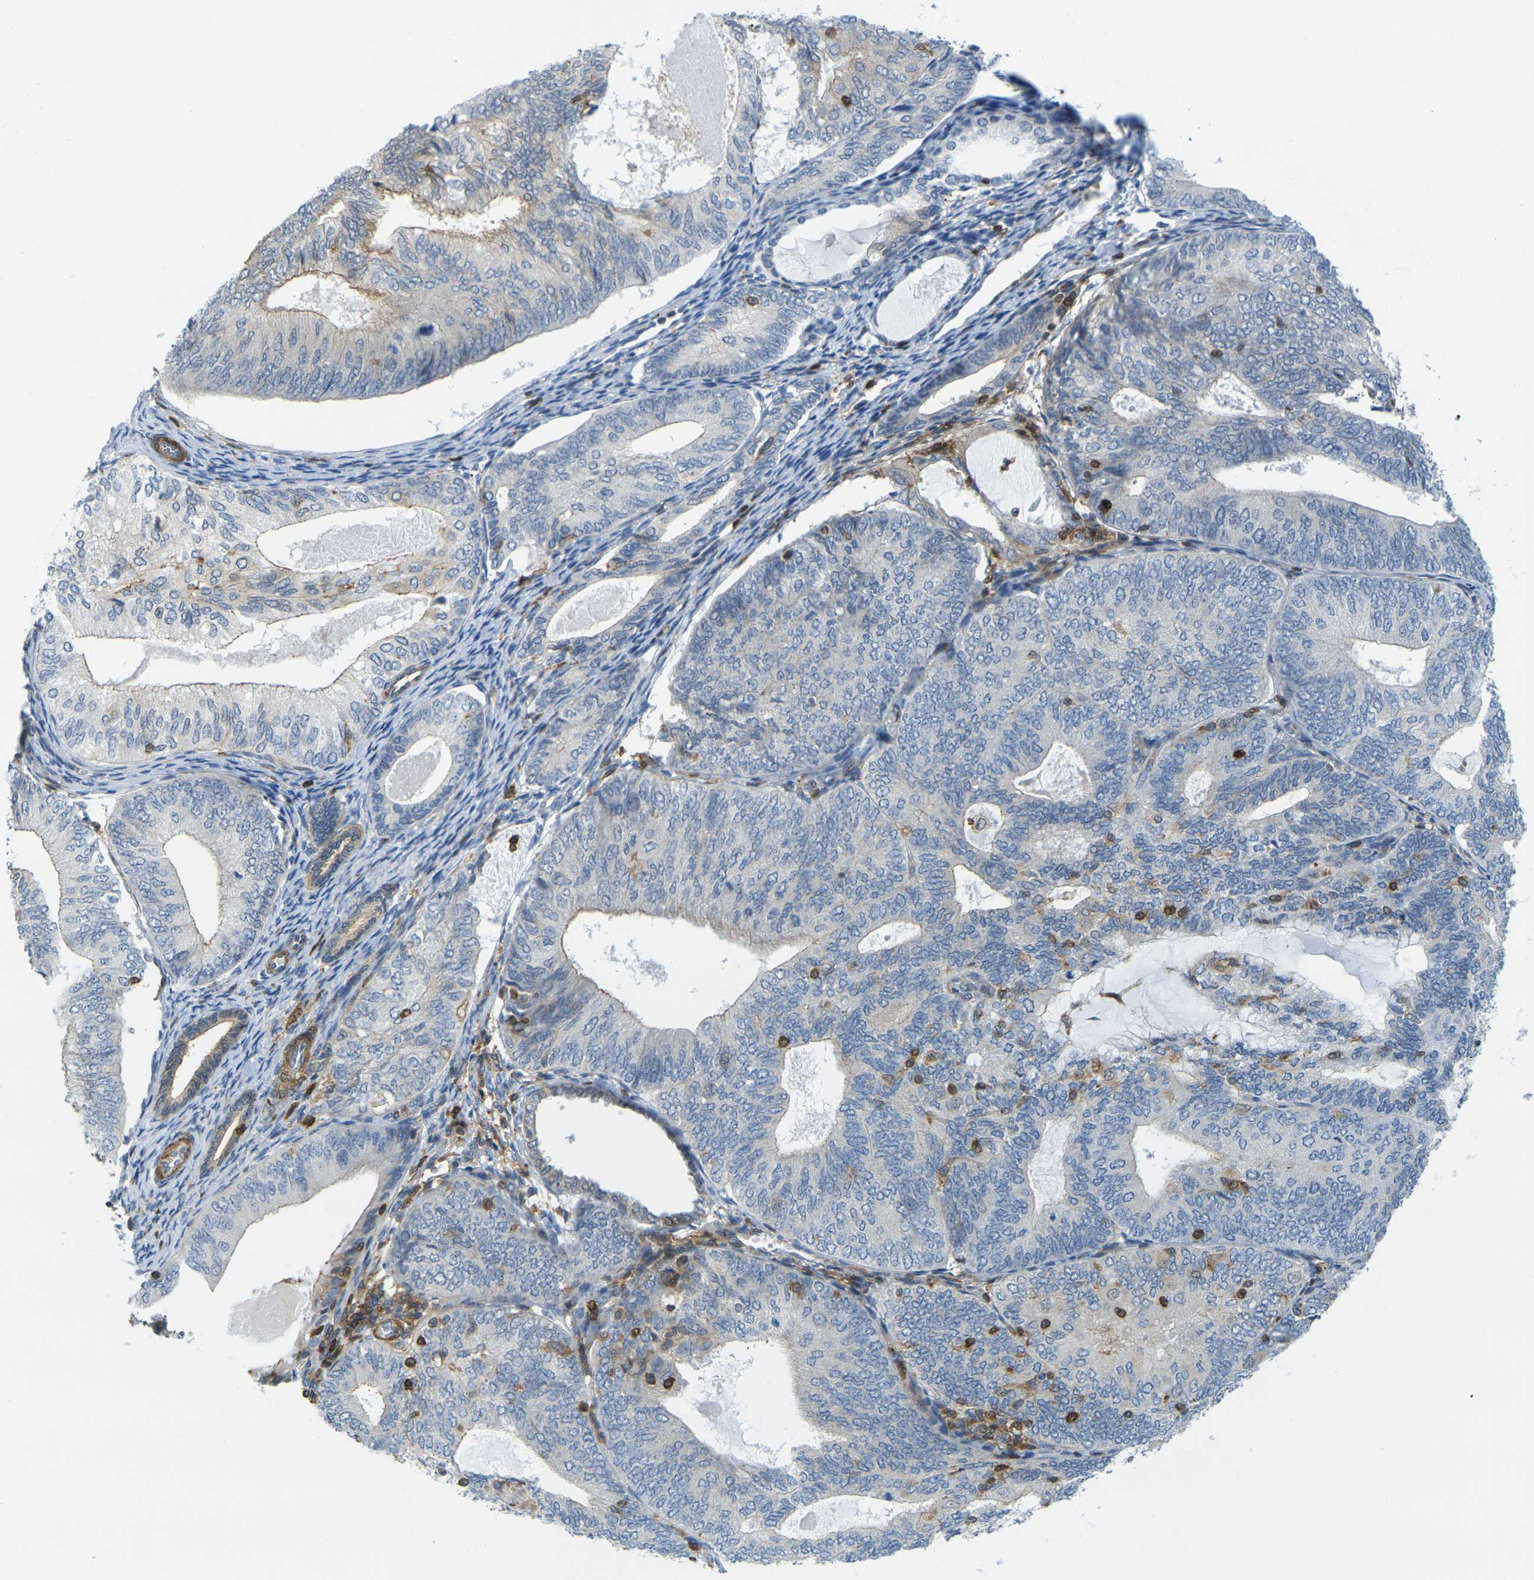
{"staining": {"intensity": "weak", "quantity": "<25%", "location": "cytoplasmic/membranous"}, "tissue": "endometrial cancer", "cell_type": "Tumor cells", "image_type": "cancer", "snomed": [{"axis": "morphology", "description": "Adenocarcinoma, NOS"}, {"axis": "topography", "description": "Endometrium"}], "caption": "This is an IHC micrograph of human endometrial cancer. There is no expression in tumor cells.", "gene": "LASP1", "patient": {"sex": "female", "age": 81}}